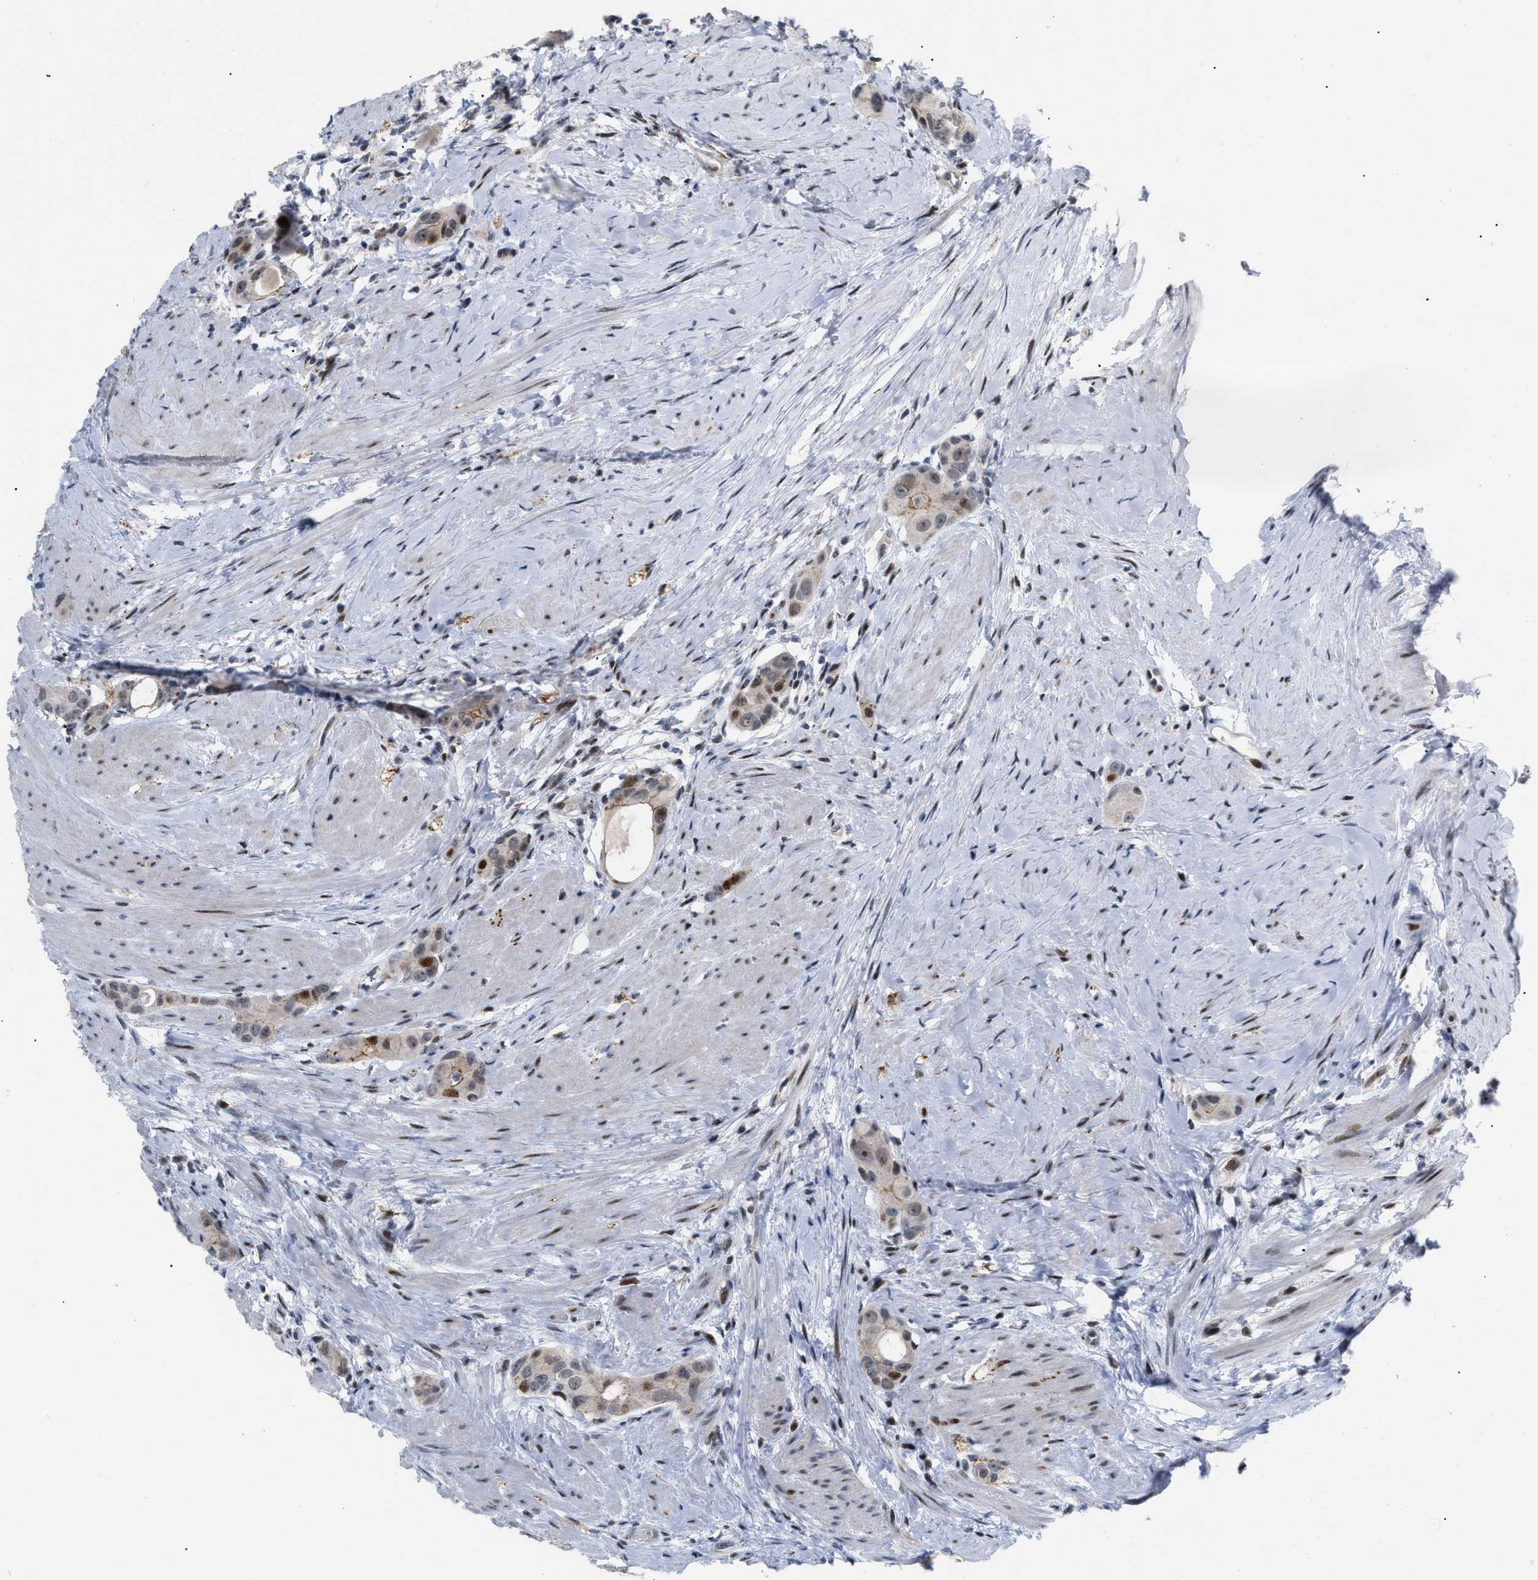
{"staining": {"intensity": "weak", "quantity": ">75%", "location": "nuclear"}, "tissue": "colorectal cancer", "cell_type": "Tumor cells", "image_type": "cancer", "snomed": [{"axis": "morphology", "description": "Adenocarcinoma, NOS"}, {"axis": "topography", "description": "Rectum"}], "caption": "A high-resolution image shows IHC staining of colorectal adenocarcinoma, which shows weak nuclear positivity in approximately >75% of tumor cells. Immunohistochemistry stains the protein of interest in brown and the nuclei are stained blue.", "gene": "MED1", "patient": {"sex": "male", "age": 51}}